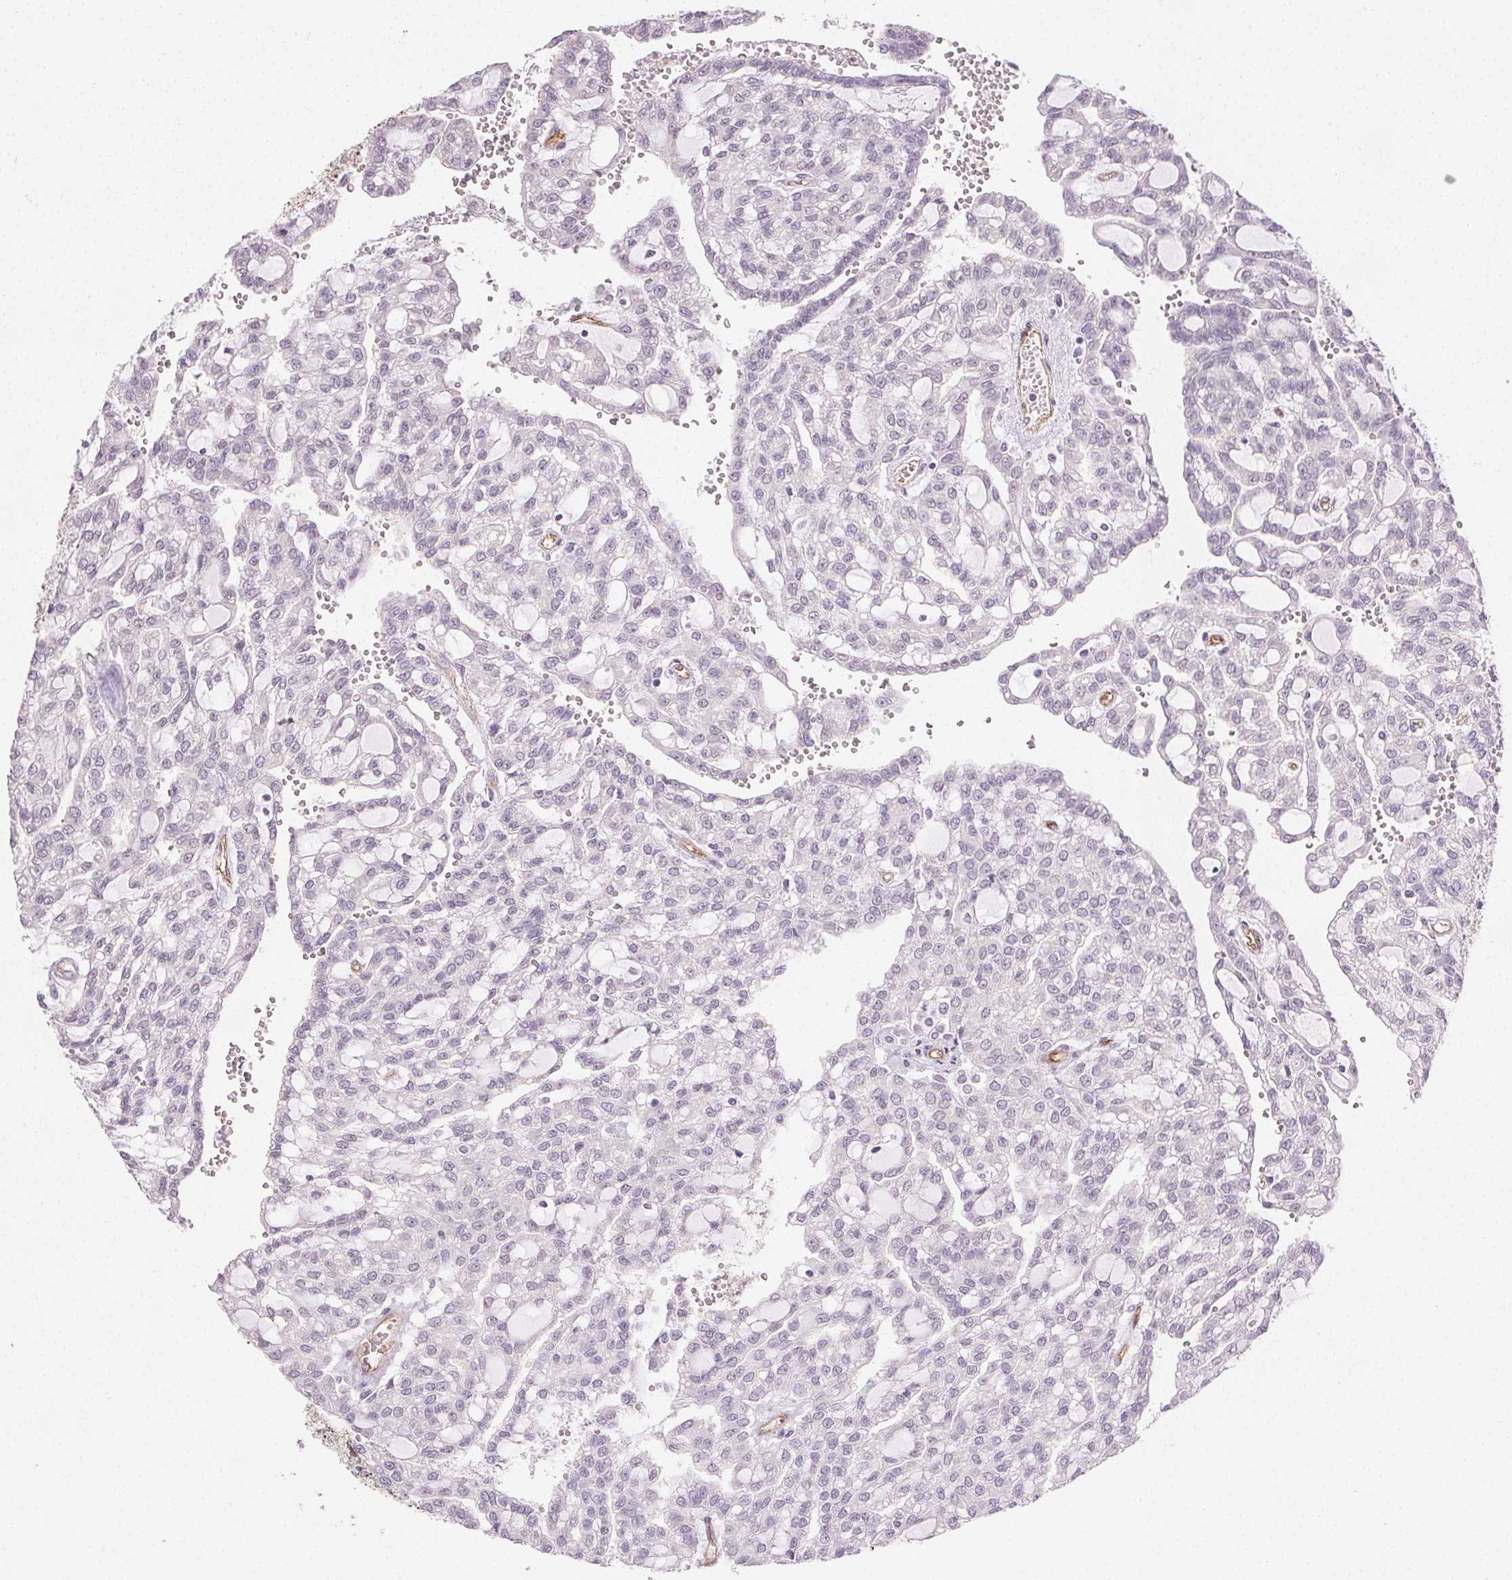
{"staining": {"intensity": "negative", "quantity": "none", "location": "none"}, "tissue": "renal cancer", "cell_type": "Tumor cells", "image_type": "cancer", "snomed": [{"axis": "morphology", "description": "Adenocarcinoma, NOS"}, {"axis": "topography", "description": "Kidney"}], "caption": "DAB (3,3'-diaminobenzidine) immunohistochemical staining of renal cancer (adenocarcinoma) exhibits no significant positivity in tumor cells.", "gene": "PODXL", "patient": {"sex": "male", "age": 63}}